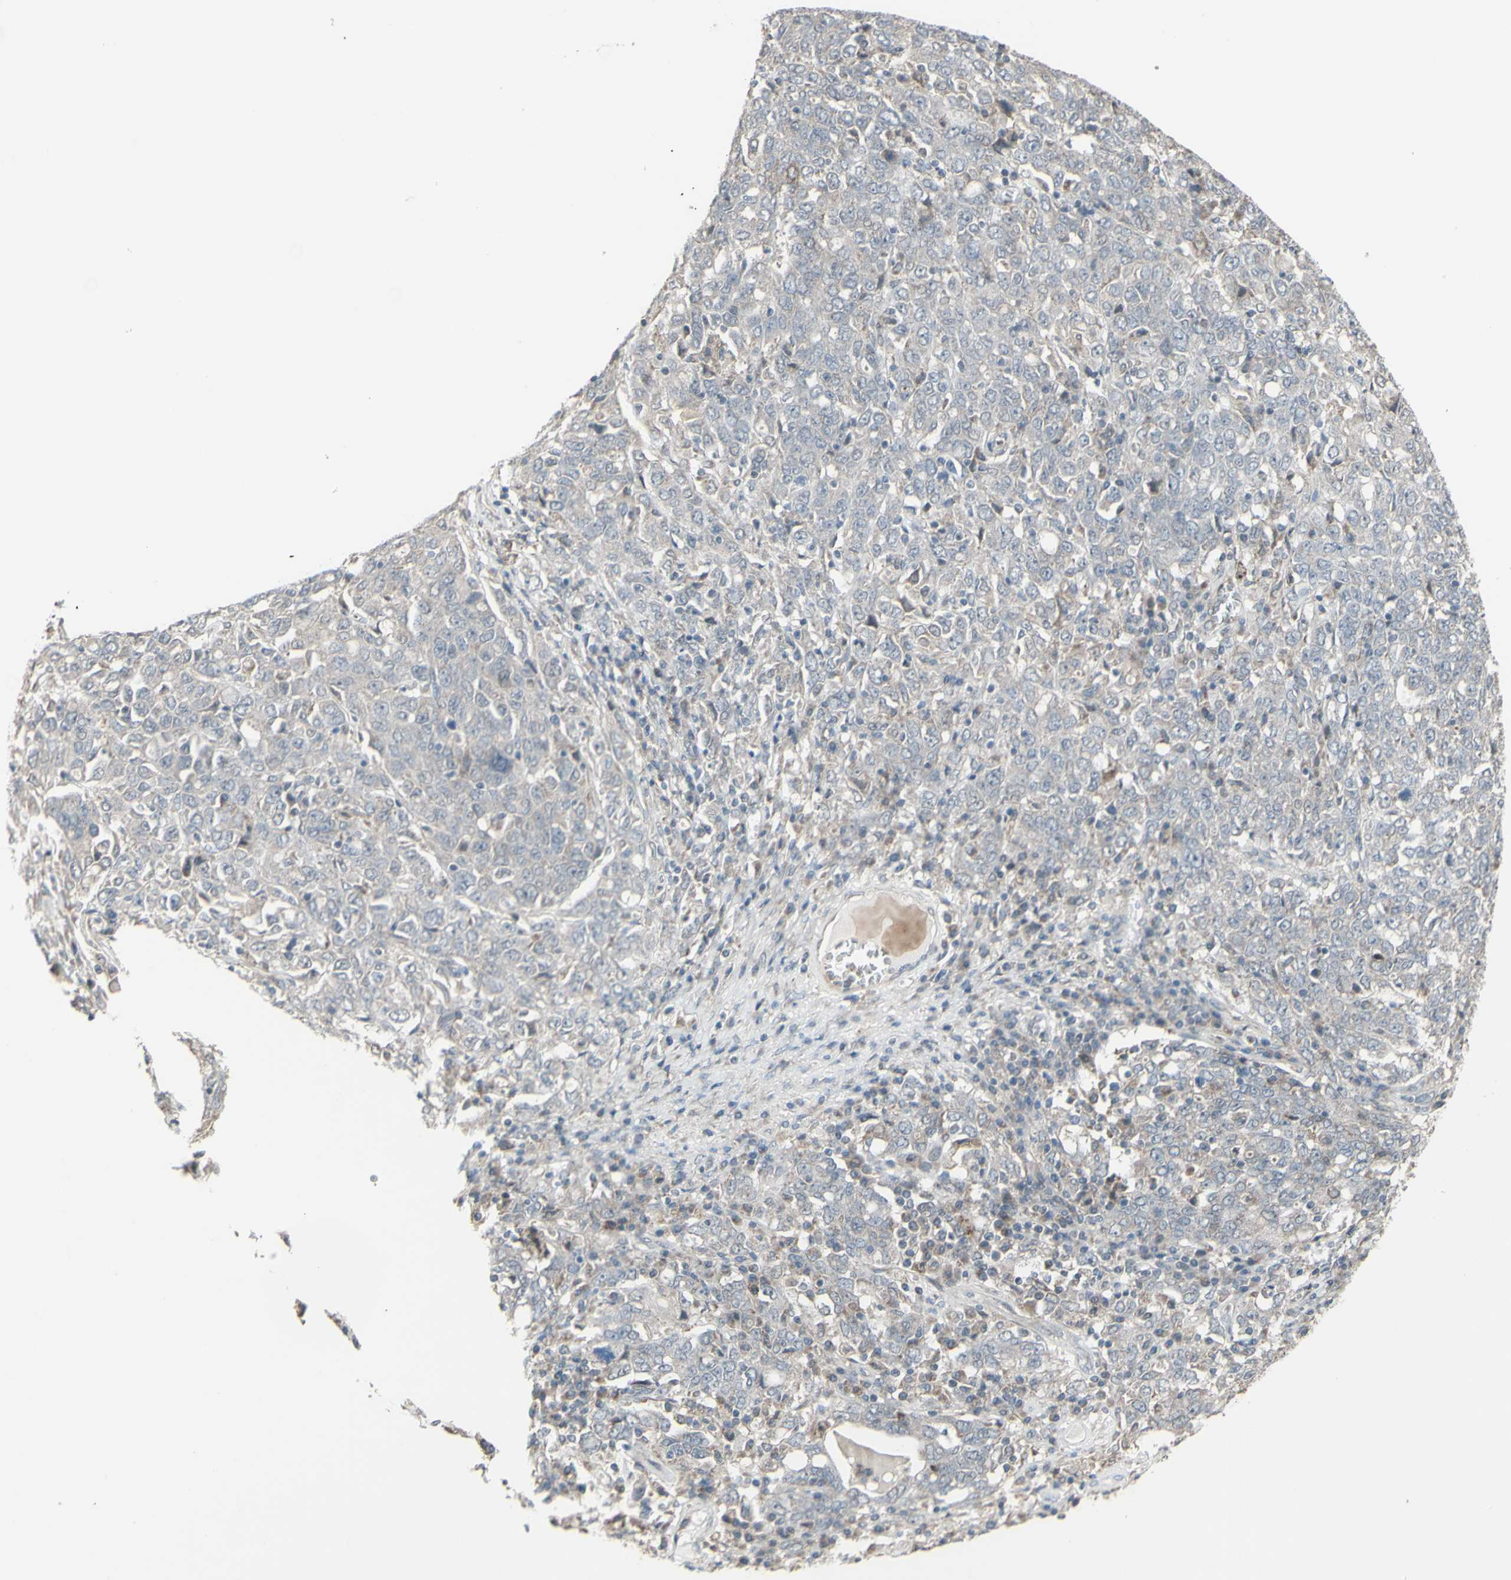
{"staining": {"intensity": "weak", "quantity": ">75%", "location": "cytoplasmic/membranous"}, "tissue": "ovarian cancer", "cell_type": "Tumor cells", "image_type": "cancer", "snomed": [{"axis": "morphology", "description": "Carcinoma, endometroid"}, {"axis": "topography", "description": "Ovary"}], "caption": "About >75% of tumor cells in endometroid carcinoma (ovarian) exhibit weak cytoplasmic/membranous protein staining as visualized by brown immunohistochemical staining.", "gene": "GRAMD1B", "patient": {"sex": "female", "age": 62}}